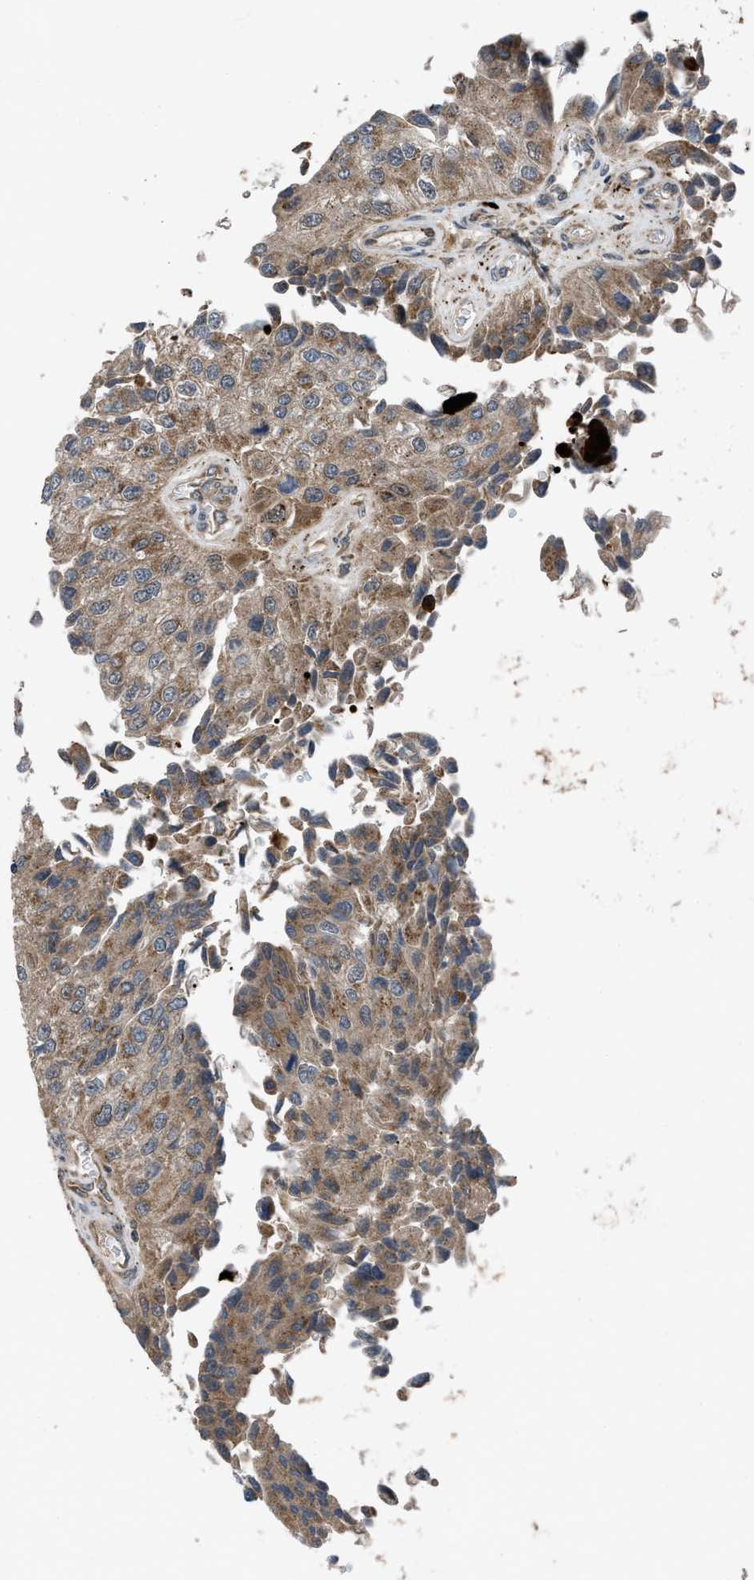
{"staining": {"intensity": "moderate", "quantity": ">75%", "location": "cytoplasmic/membranous"}, "tissue": "urothelial cancer", "cell_type": "Tumor cells", "image_type": "cancer", "snomed": [{"axis": "morphology", "description": "Urothelial carcinoma, High grade"}, {"axis": "topography", "description": "Kidney"}, {"axis": "topography", "description": "Urinary bladder"}], "caption": "Immunohistochemistry photomicrograph of human urothelial cancer stained for a protein (brown), which shows medium levels of moderate cytoplasmic/membranous positivity in approximately >75% of tumor cells.", "gene": "AP3M2", "patient": {"sex": "male", "age": 77}}